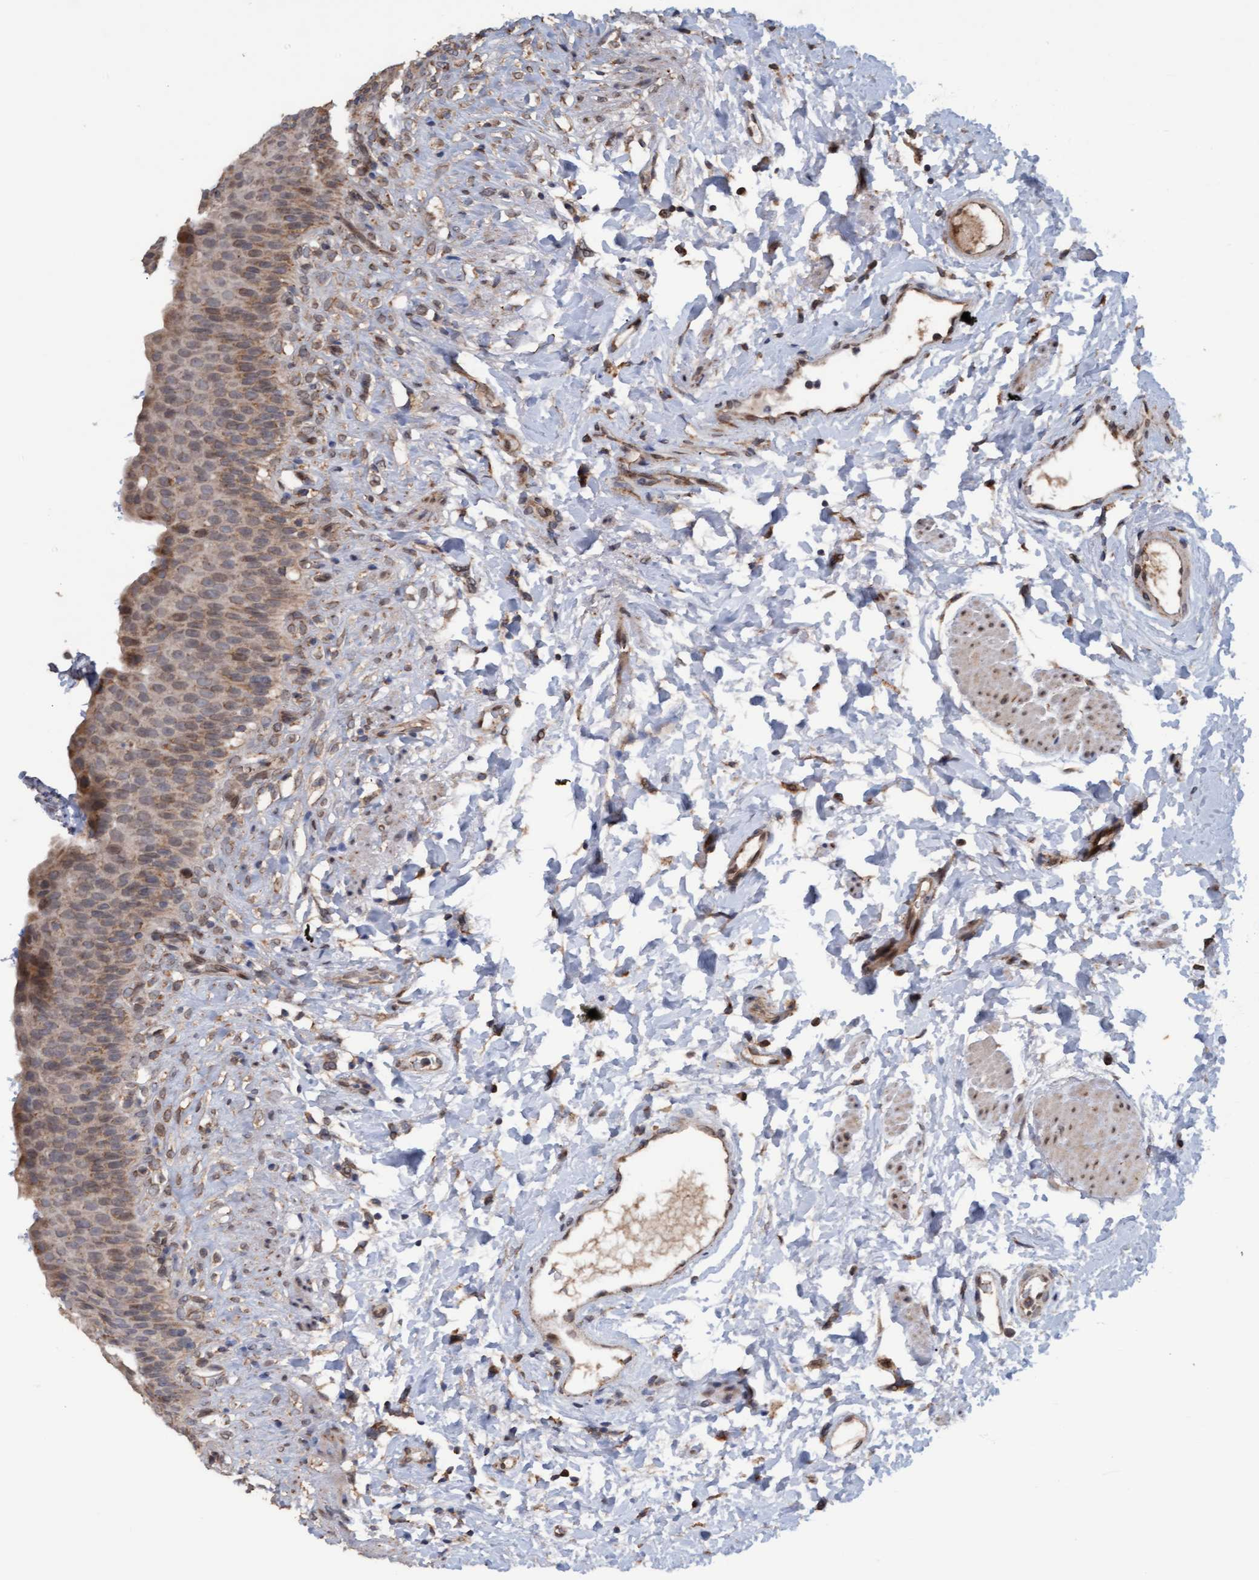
{"staining": {"intensity": "weak", "quantity": ">75%", "location": "cytoplasmic/membranous"}, "tissue": "urinary bladder", "cell_type": "Urothelial cells", "image_type": "normal", "snomed": [{"axis": "morphology", "description": "Normal tissue, NOS"}, {"axis": "topography", "description": "Urinary bladder"}], "caption": "An IHC micrograph of unremarkable tissue is shown. Protein staining in brown labels weak cytoplasmic/membranous positivity in urinary bladder within urothelial cells. (DAB IHC with brightfield microscopy, high magnification).", "gene": "MGLL", "patient": {"sex": "female", "age": 79}}